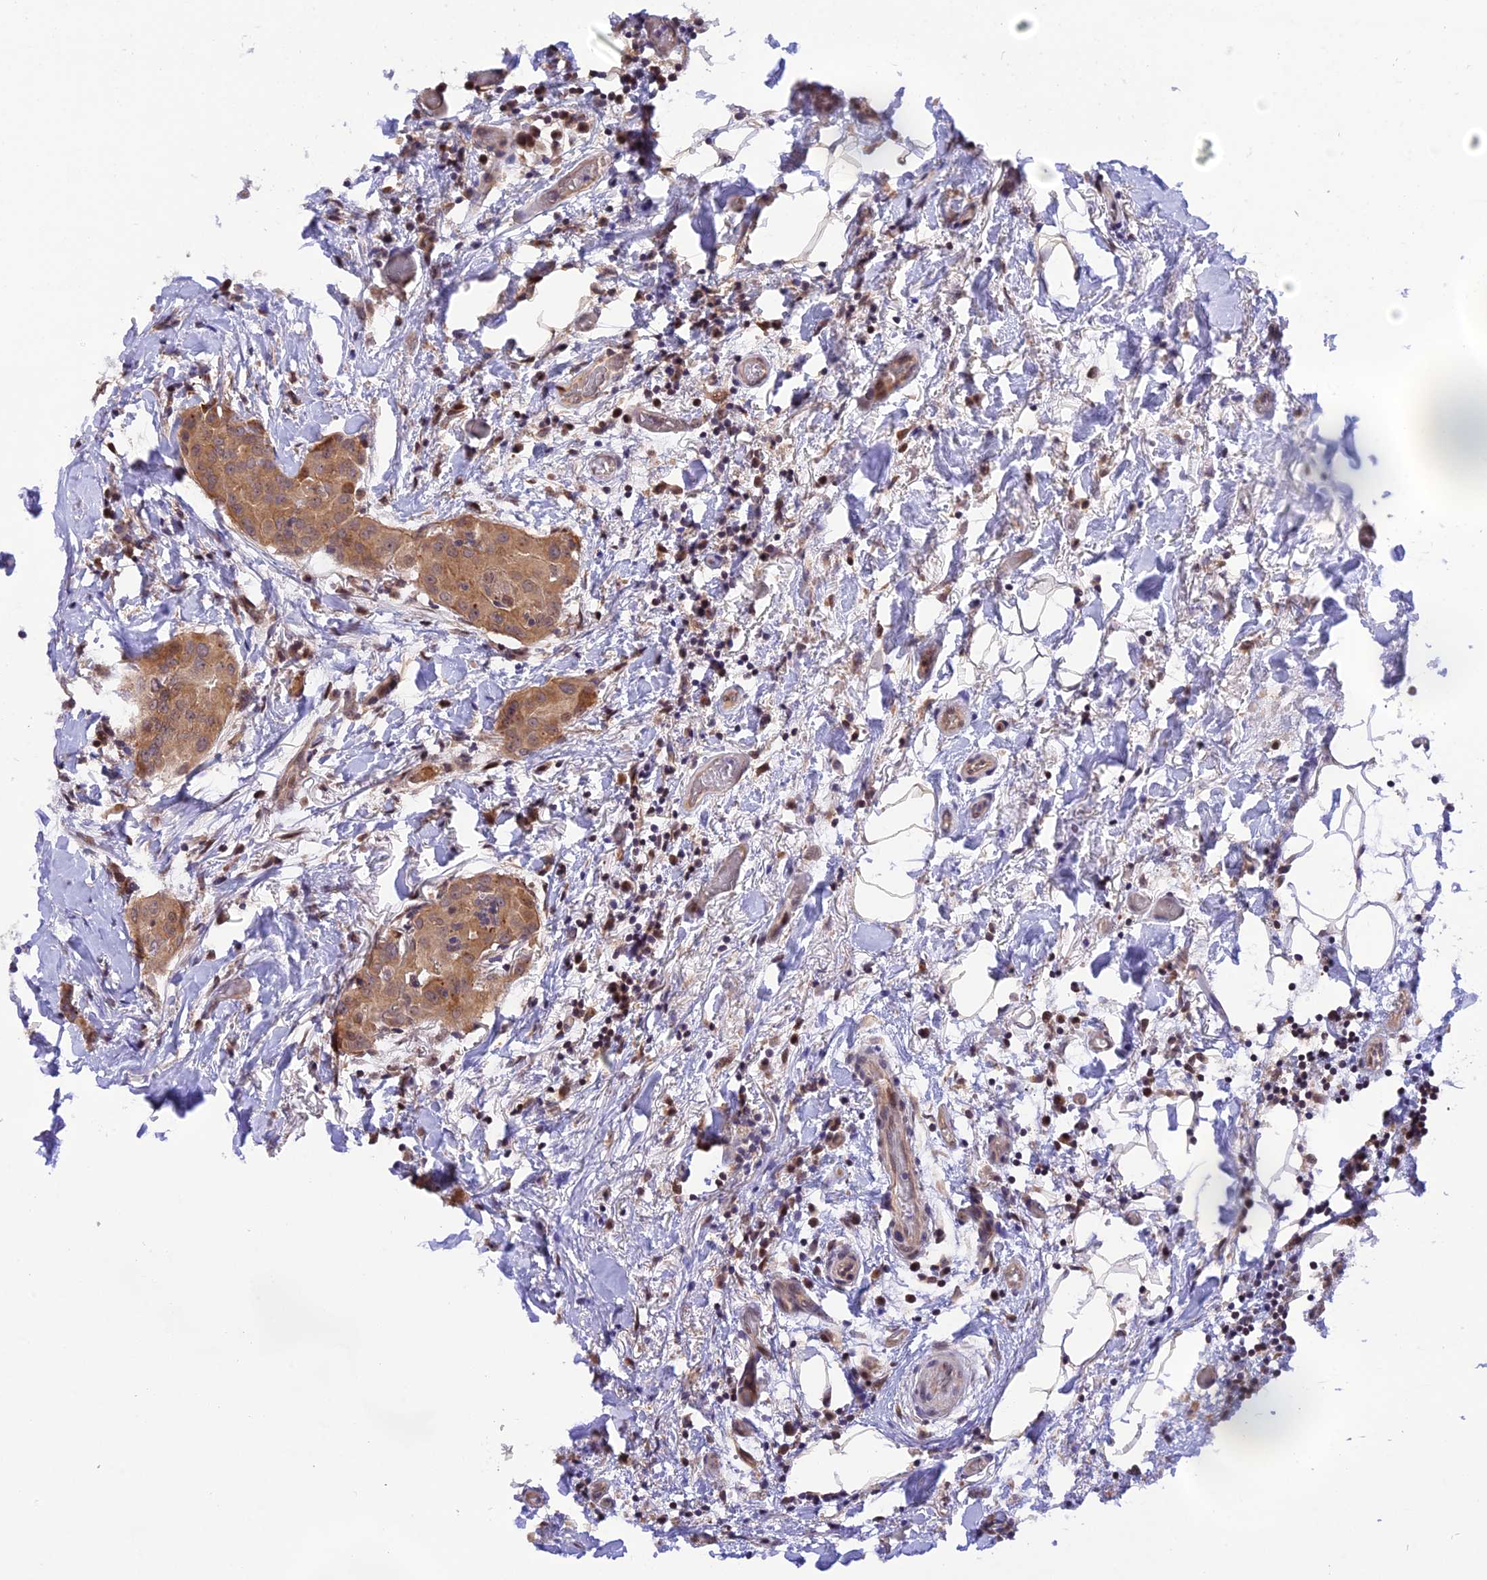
{"staining": {"intensity": "moderate", "quantity": ">75%", "location": "cytoplasmic/membranous,nuclear"}, "tissue": "thyroid cancer", "cell_type": "Tumor cells", "image_type": "cancer", "snomed": [{"axis": "morphology", "description": "Papillary adenocarcinoma, NOS"}, {"axis": "topography", "description": "Thyroid gland"}], "caption": "A medium amount of moderate cytoplasmic/membranous and nuclear expression is present in about >75% of tumor cells in papillary adenocarcinoma (thyroid) tissue.", "gene": "SAMD4A", "patient": {"sex": "male", "age": 33}}